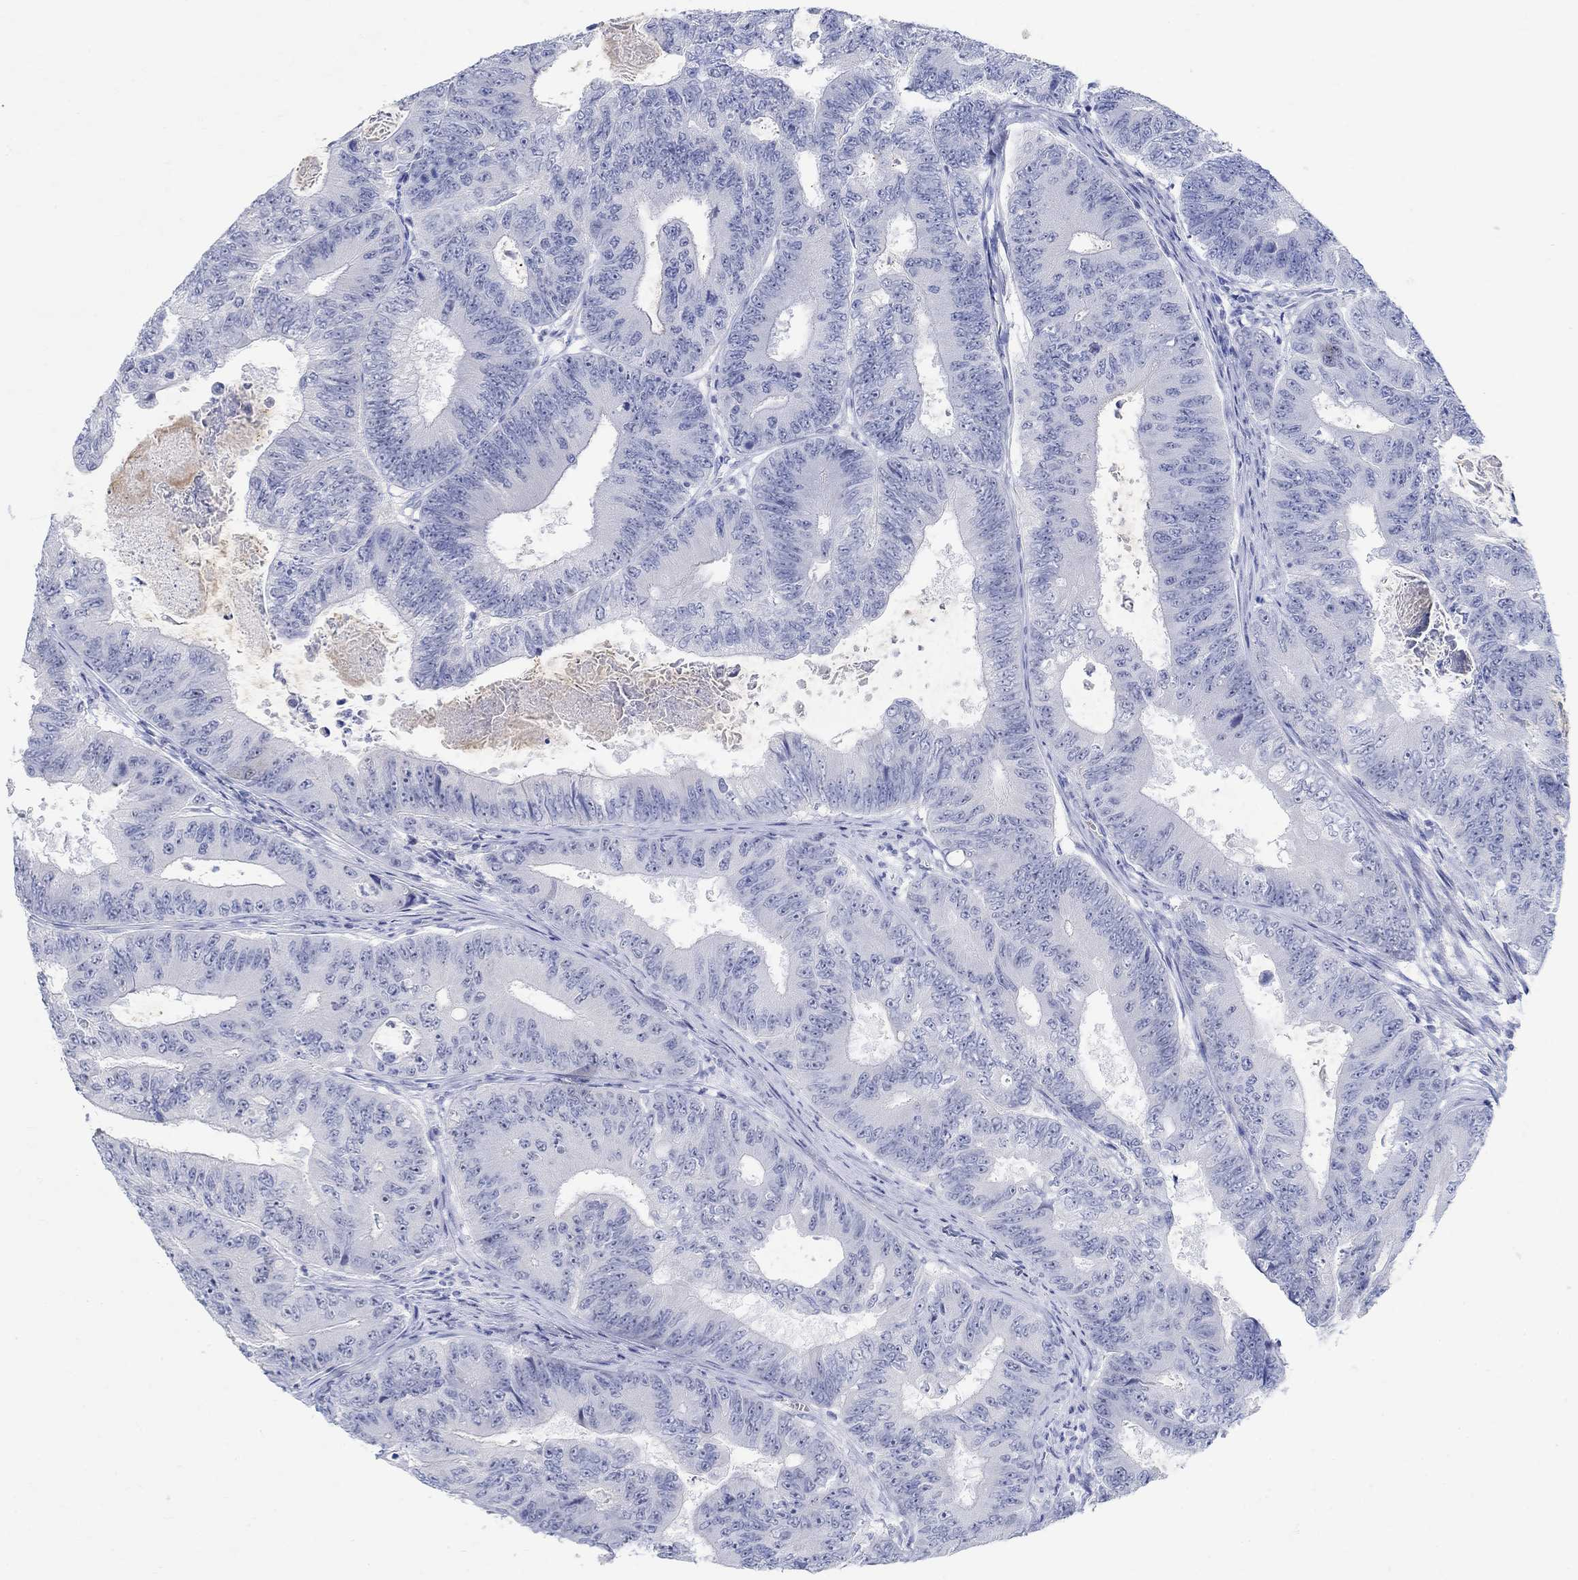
{"staining": {"intensity": "negative", "quantity": "none", "location": "none"}, "tissue": "colorectal cancer", "cell_type": "Tumor cells", "image_type": "cancer", "snomed": [{"axis": "morphology", "description": "Adenocarcinoma, NOS"}, {"axis": "topography", "description": "Colon"}], "caption": "Tumor cells show no significant protein staining in adenocarcinoma (colorectal).", "gene": "GRIA3", "patient": {"sex": "female", "age": 48}}